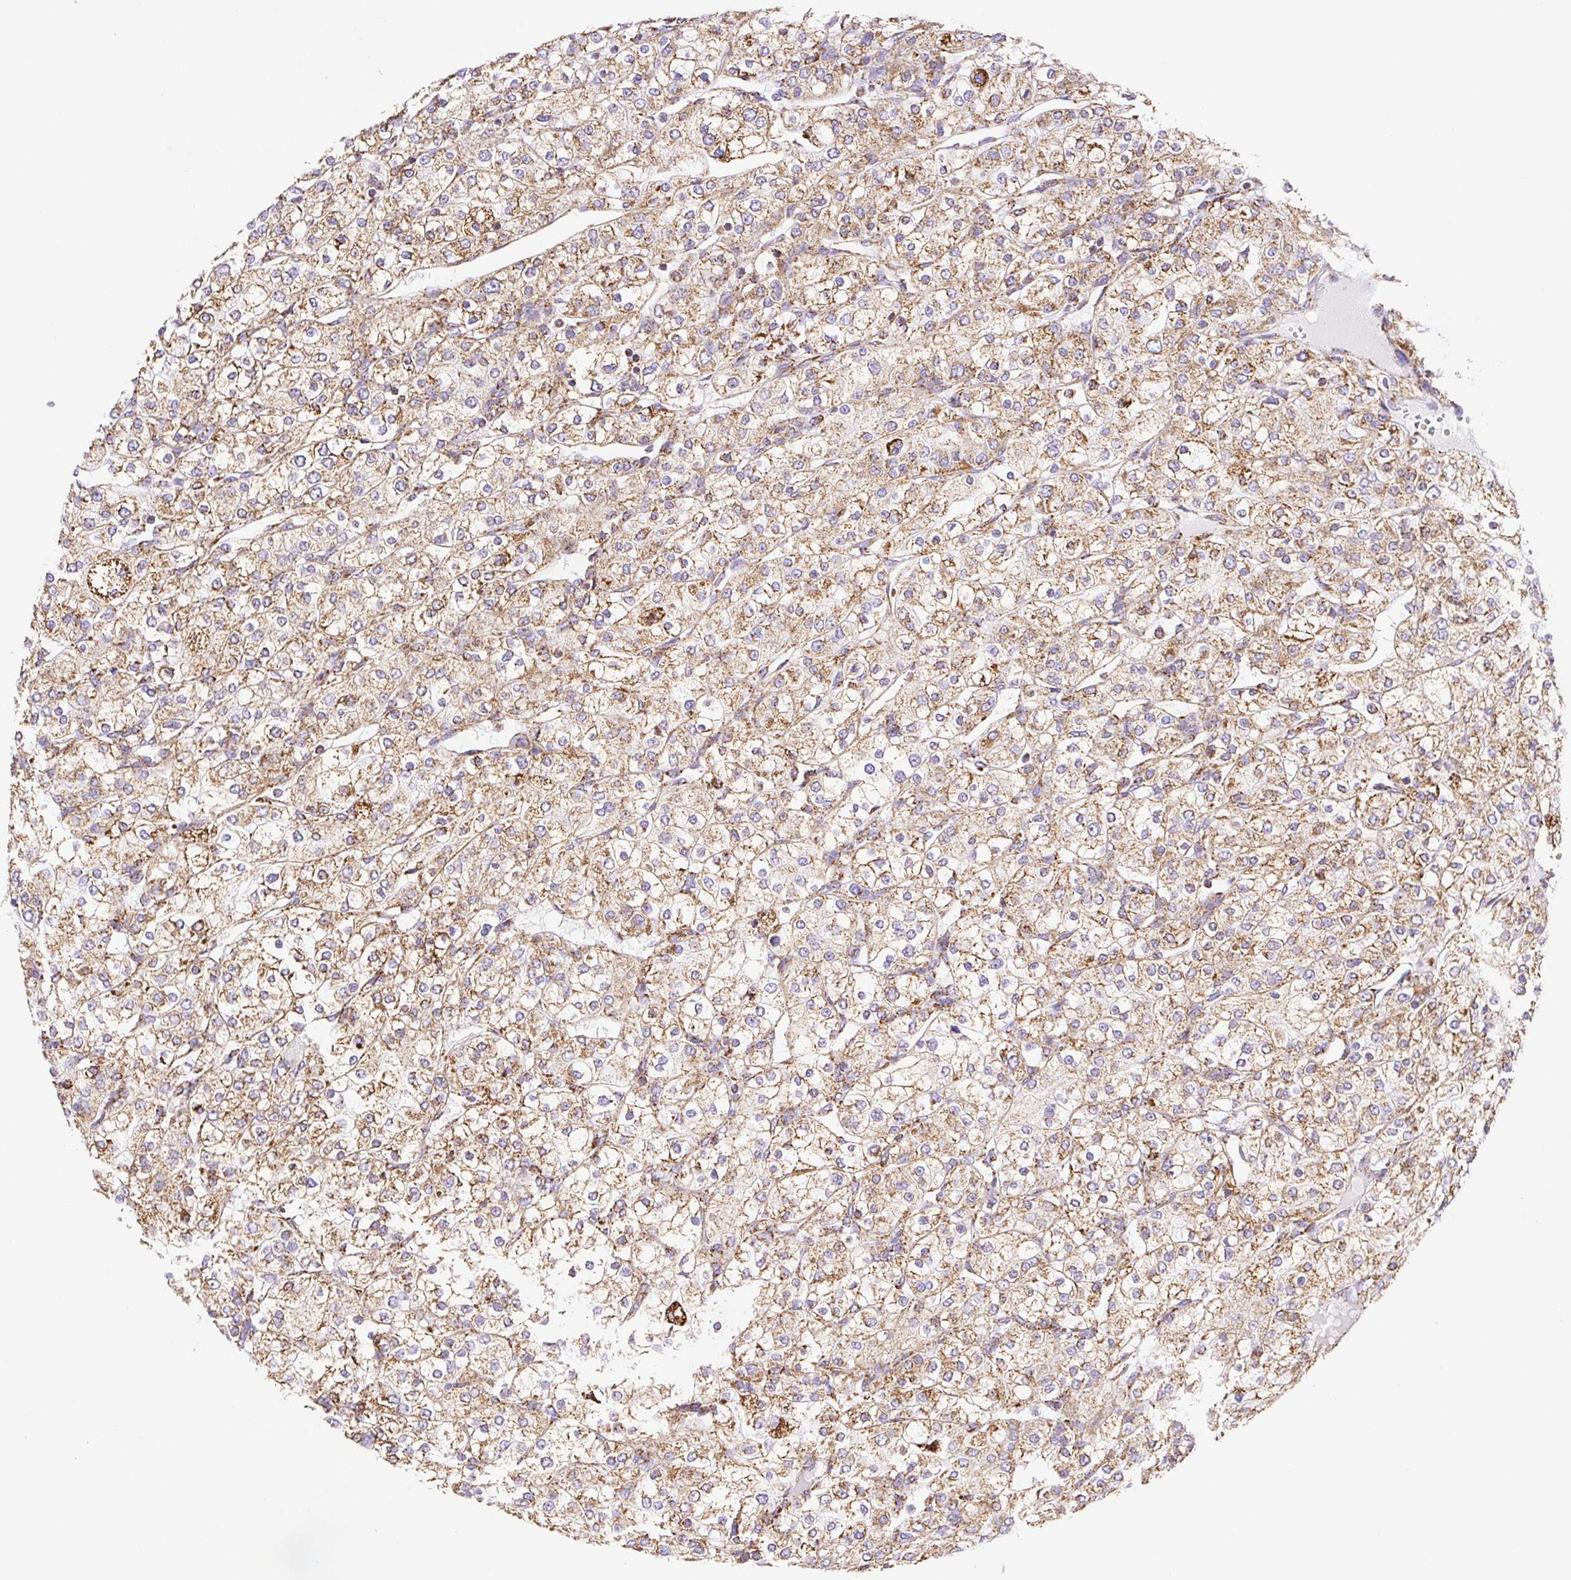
{"staining": {"intensity": "moderate", "quantity": ">75%", "location": "cytoplasmic/membranous"}, "tissue": "renal cancer", "cell_type": "Tumor cells", "image_type": "cancer", "snomed": [{"axis": "morphology", "description": "Adenocarcinoma, NOS"}, {"axis": "topography", "description": "Kidney"}], "caption": "Human adenocarcinoma (renal) stained with a protein marker reveals moderate staining in tumor cells.", "gene": "NIPSNAP2", "patient": {"sex": "male", "age": 80}}